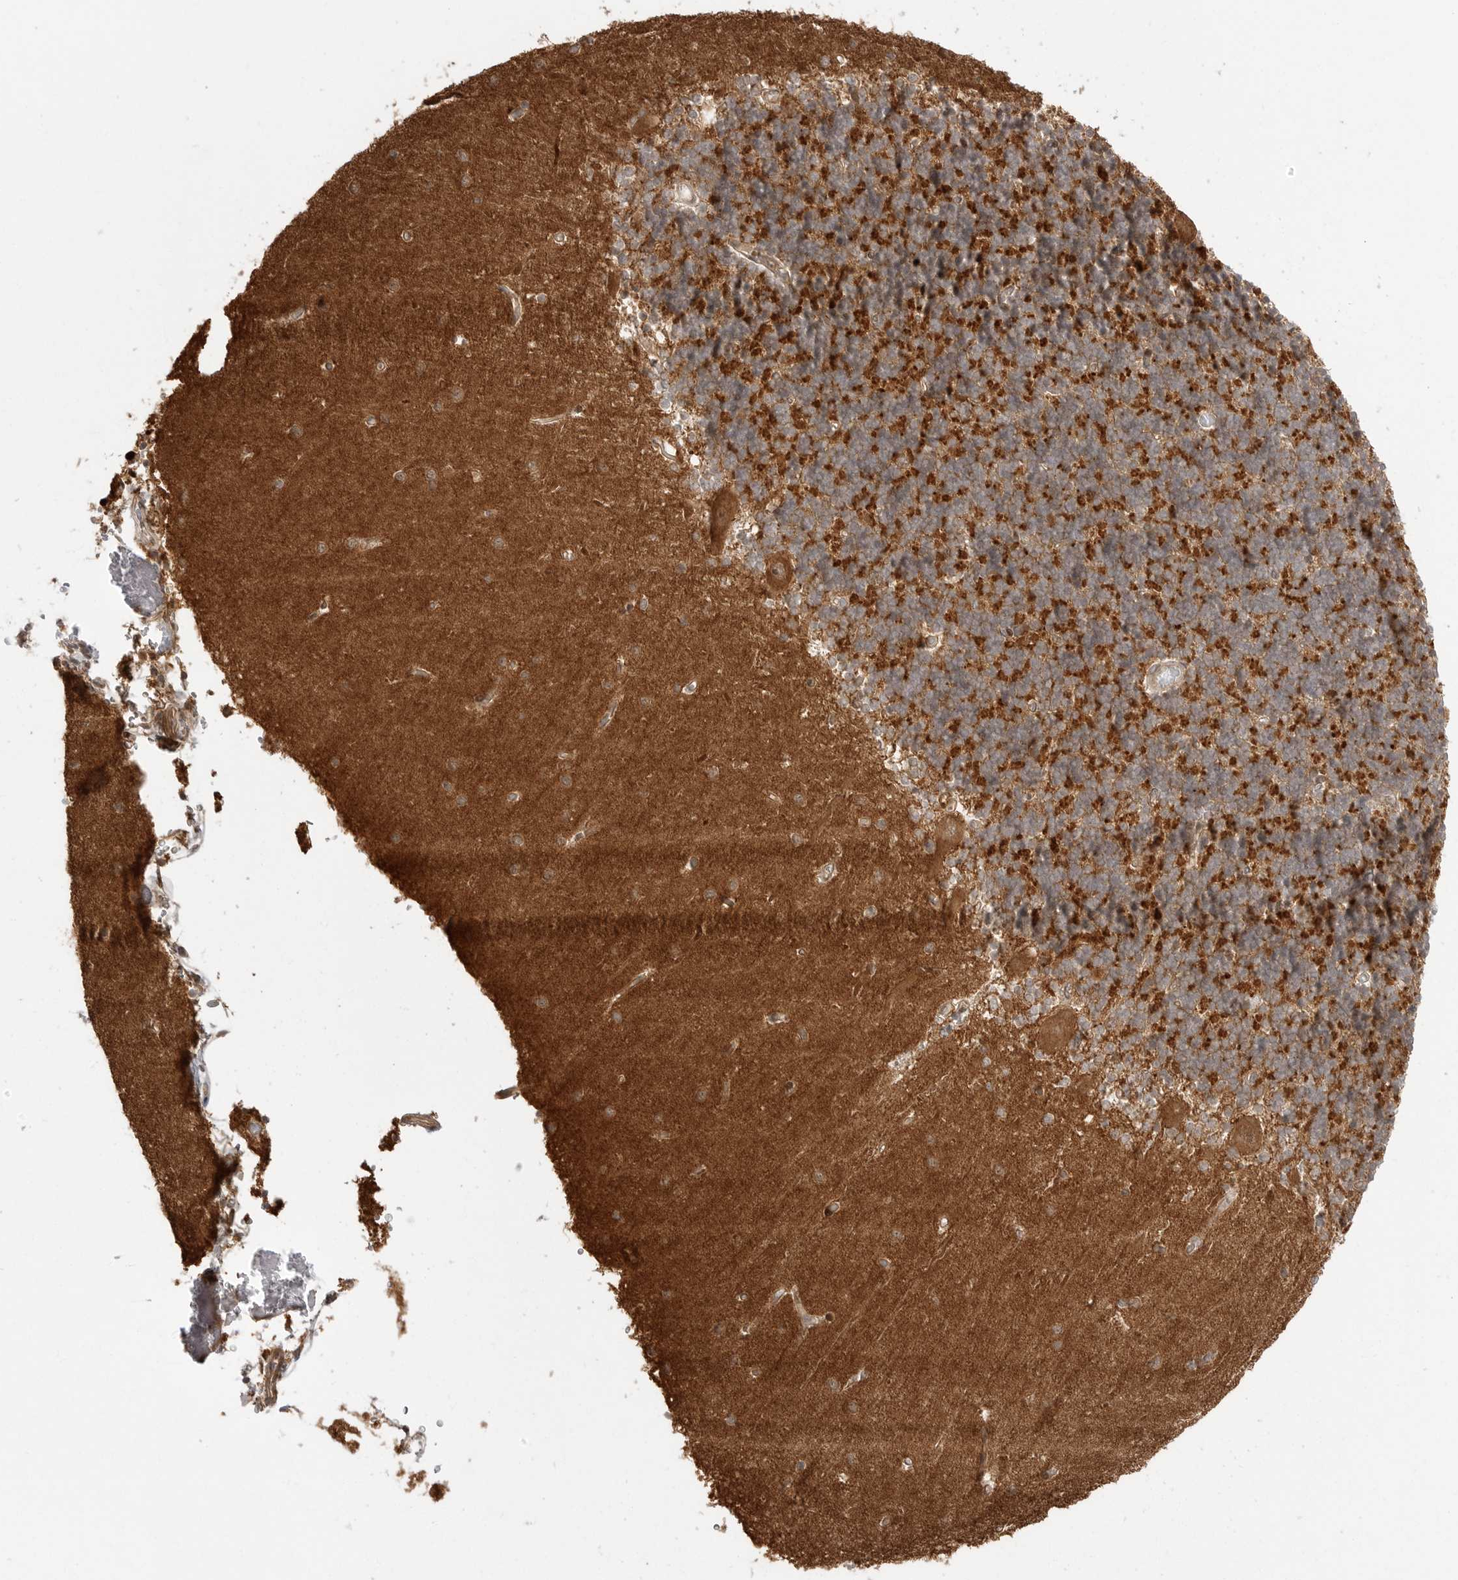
{"staining": {"intensity": "strong", "quantity": "25%-75%", "location": "cytoplasmic/membranous"}, "tissue": "cerebellum", "cell_type": "Cells in granular layer", "image_type": "normal", "snomed": [{"axis": "morphology", "description": "Normal tissue, NOS"}, {"axis": "topography", "description": "Cerebellum"}], "caption": "Immunohistochemical staining of unremarkable cerebellum reveals high levels of strong cytoplasmic/membranous positivity in approximately 25%-75% of cells in granular layer.", "gene": "FAT3", "patient": {"sex": "male", "age": 37}}